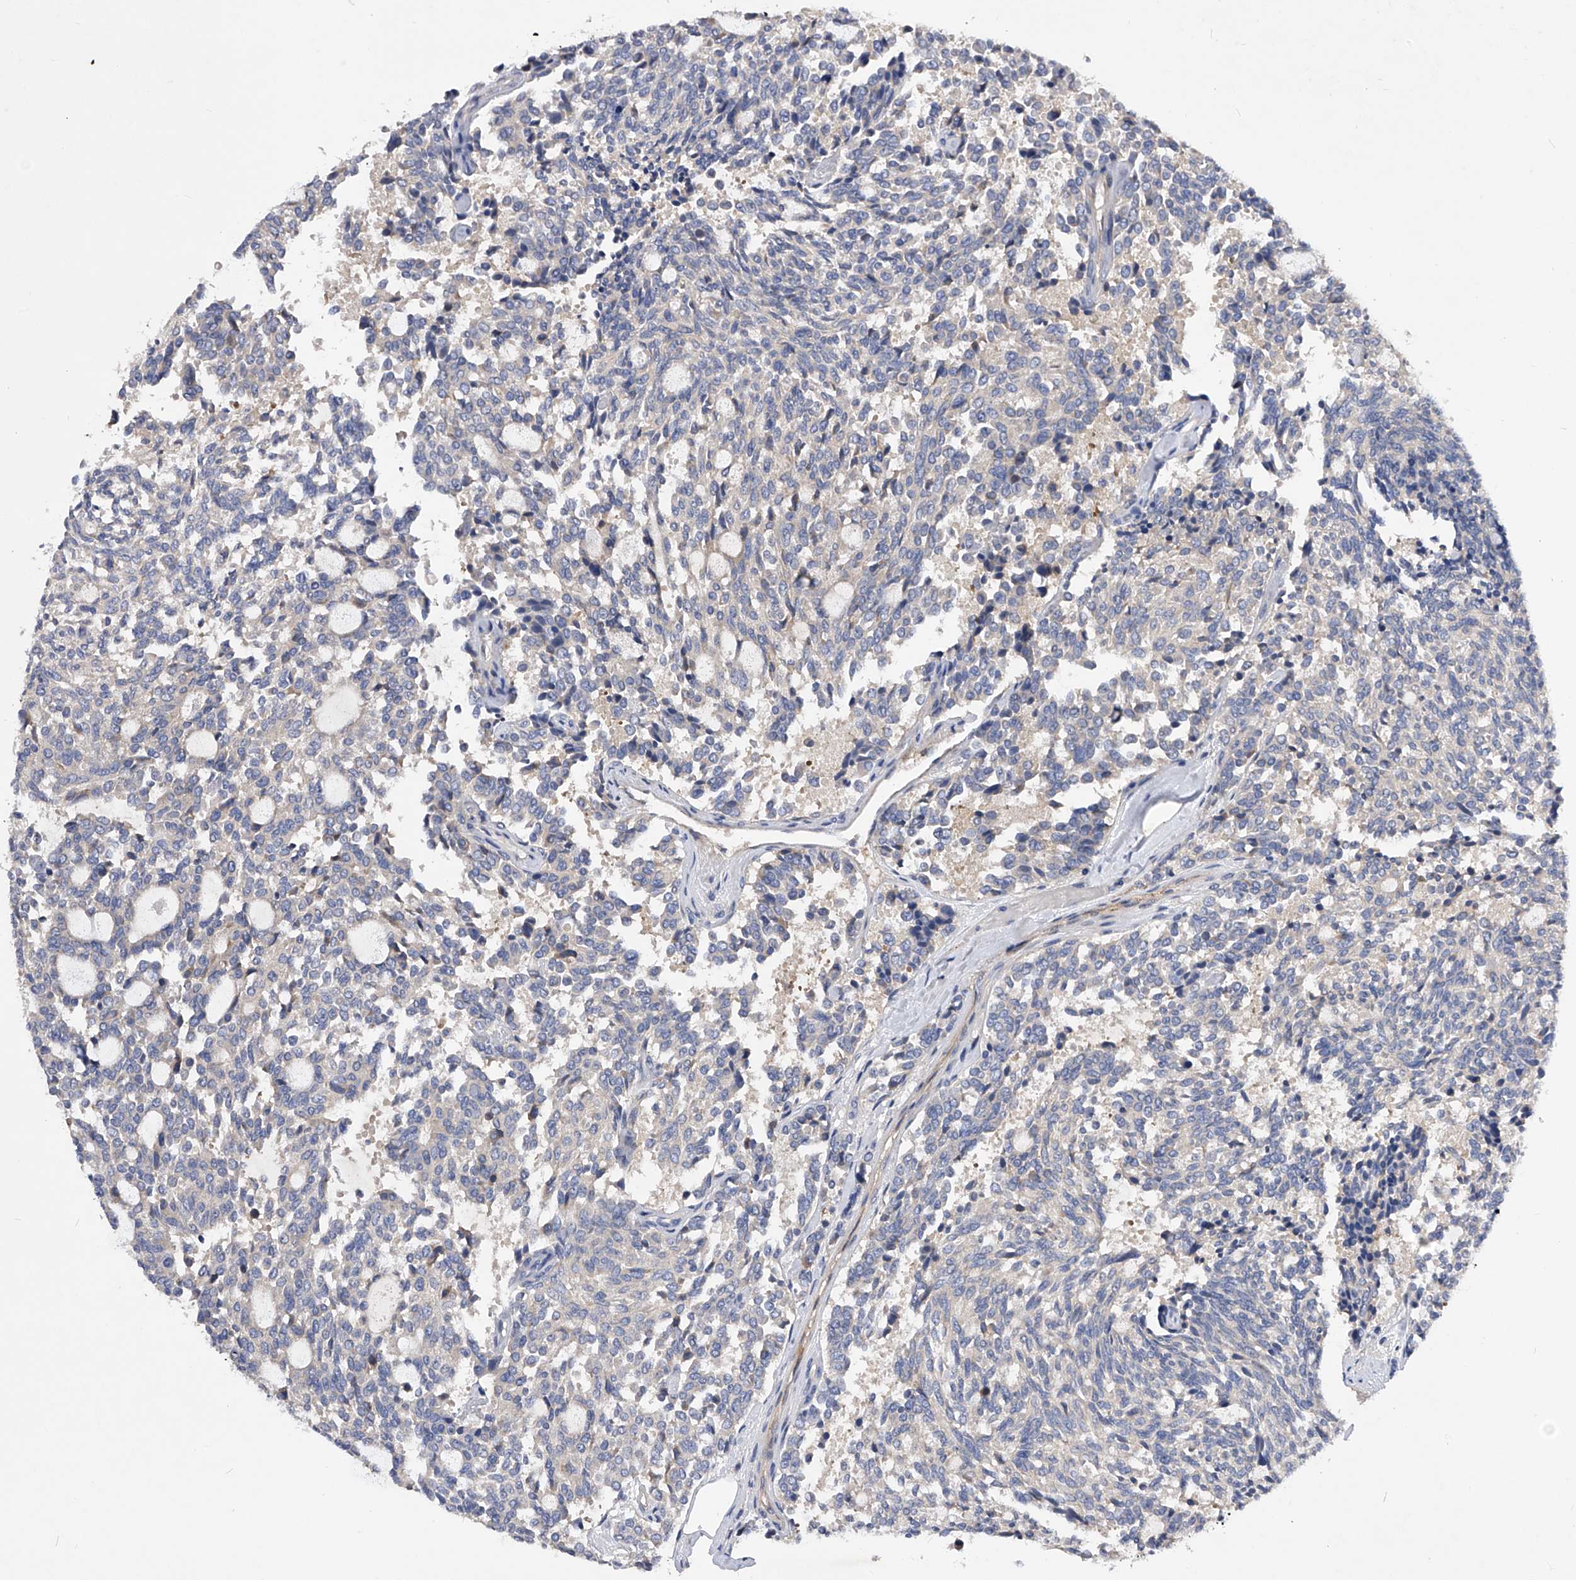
{"staining": {"intensity": "negative", "quantity": "none", "location": "none"}, "tissue": "carcinoid", "cell_type": "Tumor cells", "image_type": "cancer", "snomed": [{"axis": "morphology", "description": "Carcinoid, malignant, NOS"}, {"axis": "topography", "description": "Pancreas"}], "caption": "Carcinoid (malignant) was stained to show a protein in brown. There is no significant expression in tumor cells. The staining is performed using DAB (3,3'-diaminobenzidine) brown chromogen with nuclei counter-stained in using hematoxylin.", "gene": "PPP5C", "patient": {"sex": "female", "age": 54}}